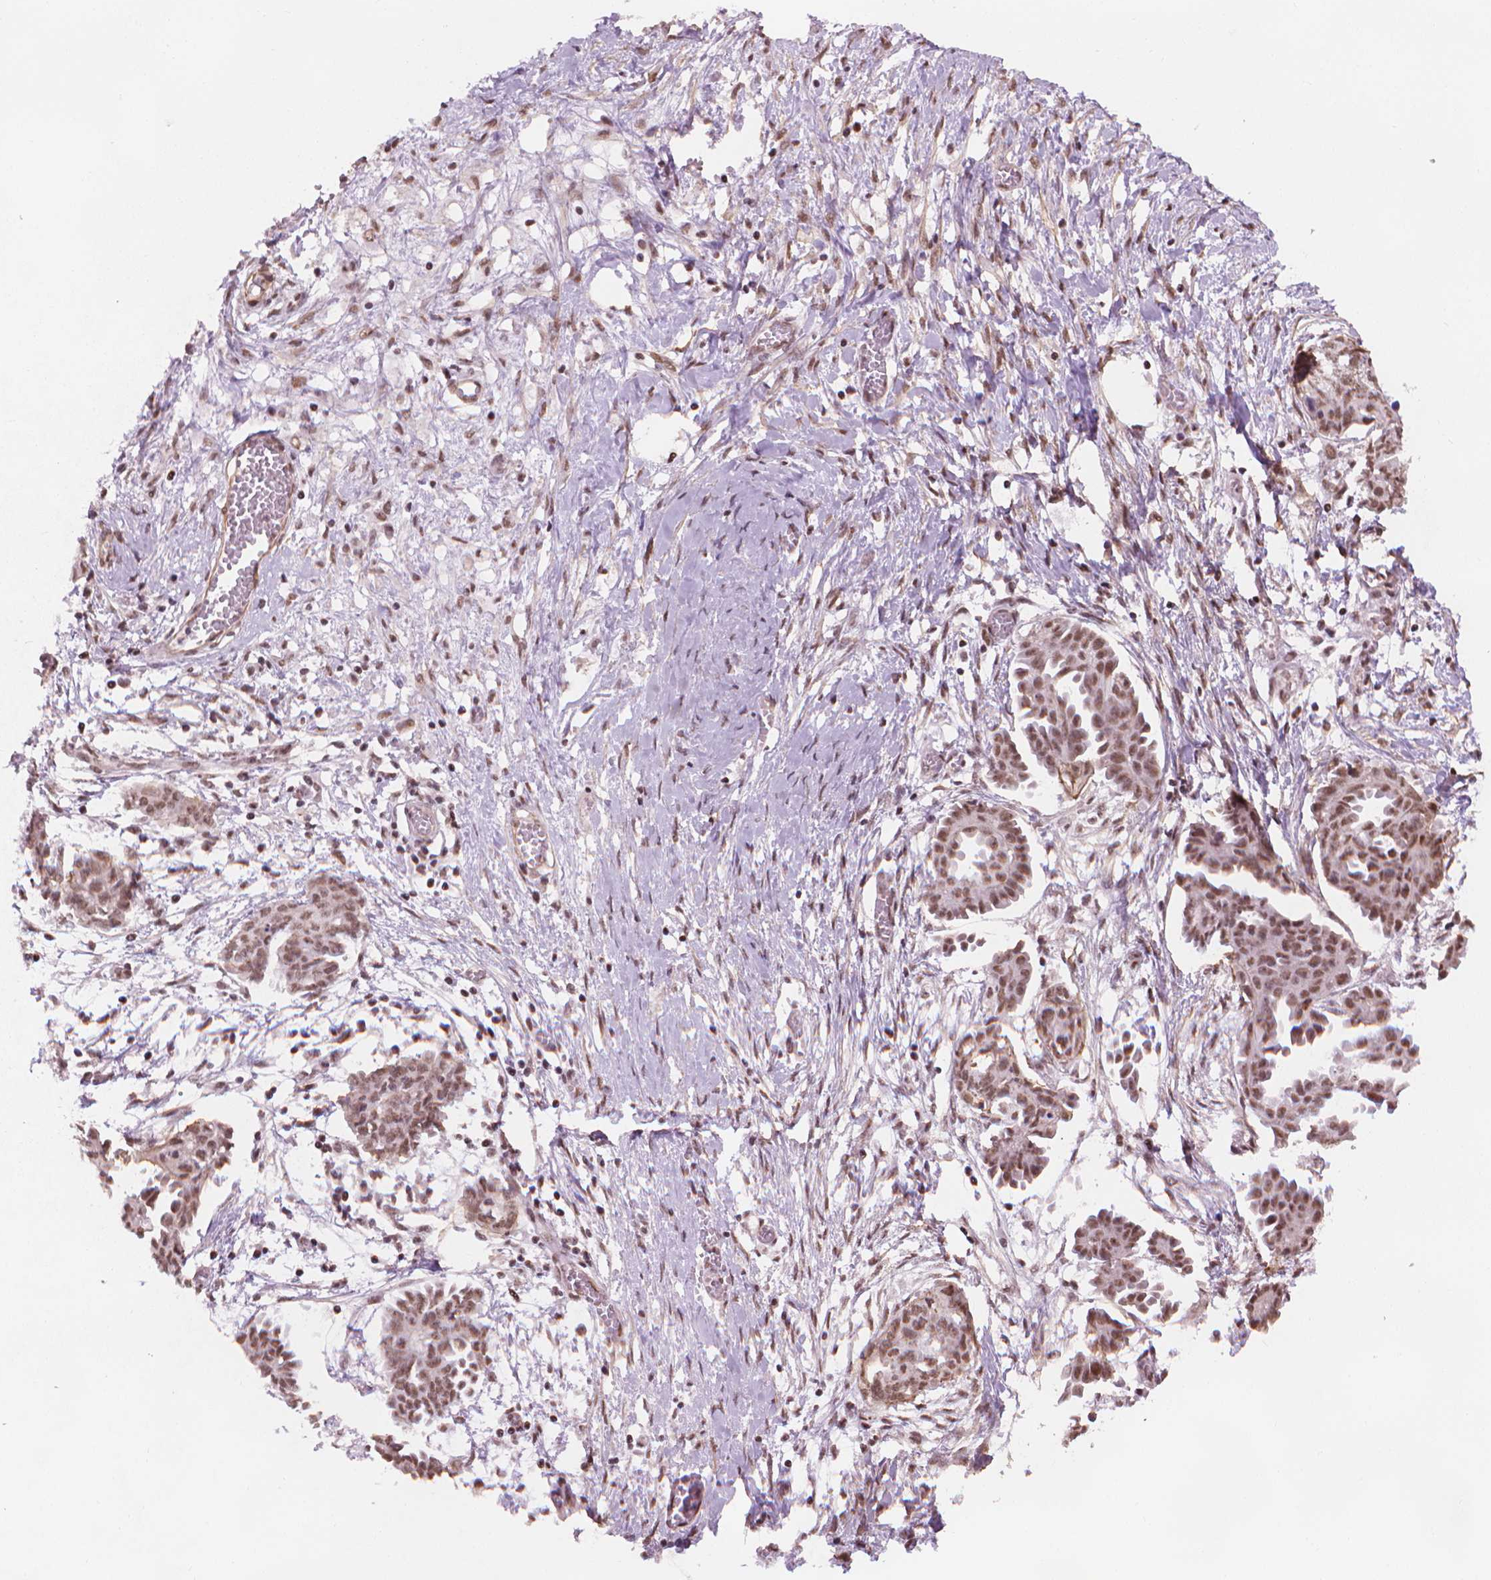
{"staining": {"intensity": "moderate", "quantity": ">75%", "location": "nuclear"}, "tissue": "ovarian cancer", "cell_type": "Tumor cells", "image_type": "cancer", "snomed": [{"axis": "morphology", "description": "Cystadenocarcinoma, serous, NOS"}, {"axis": "topography", "description": "Ovary"}], "caption": "Protein staining by IHC demonstrates moderate nuclear positivity in about >75% of tumor cells in serous cystadenocarcinoma (ovarian).", "gene": "HOXD4", "patient": {"sex": "female", "age": 71}}